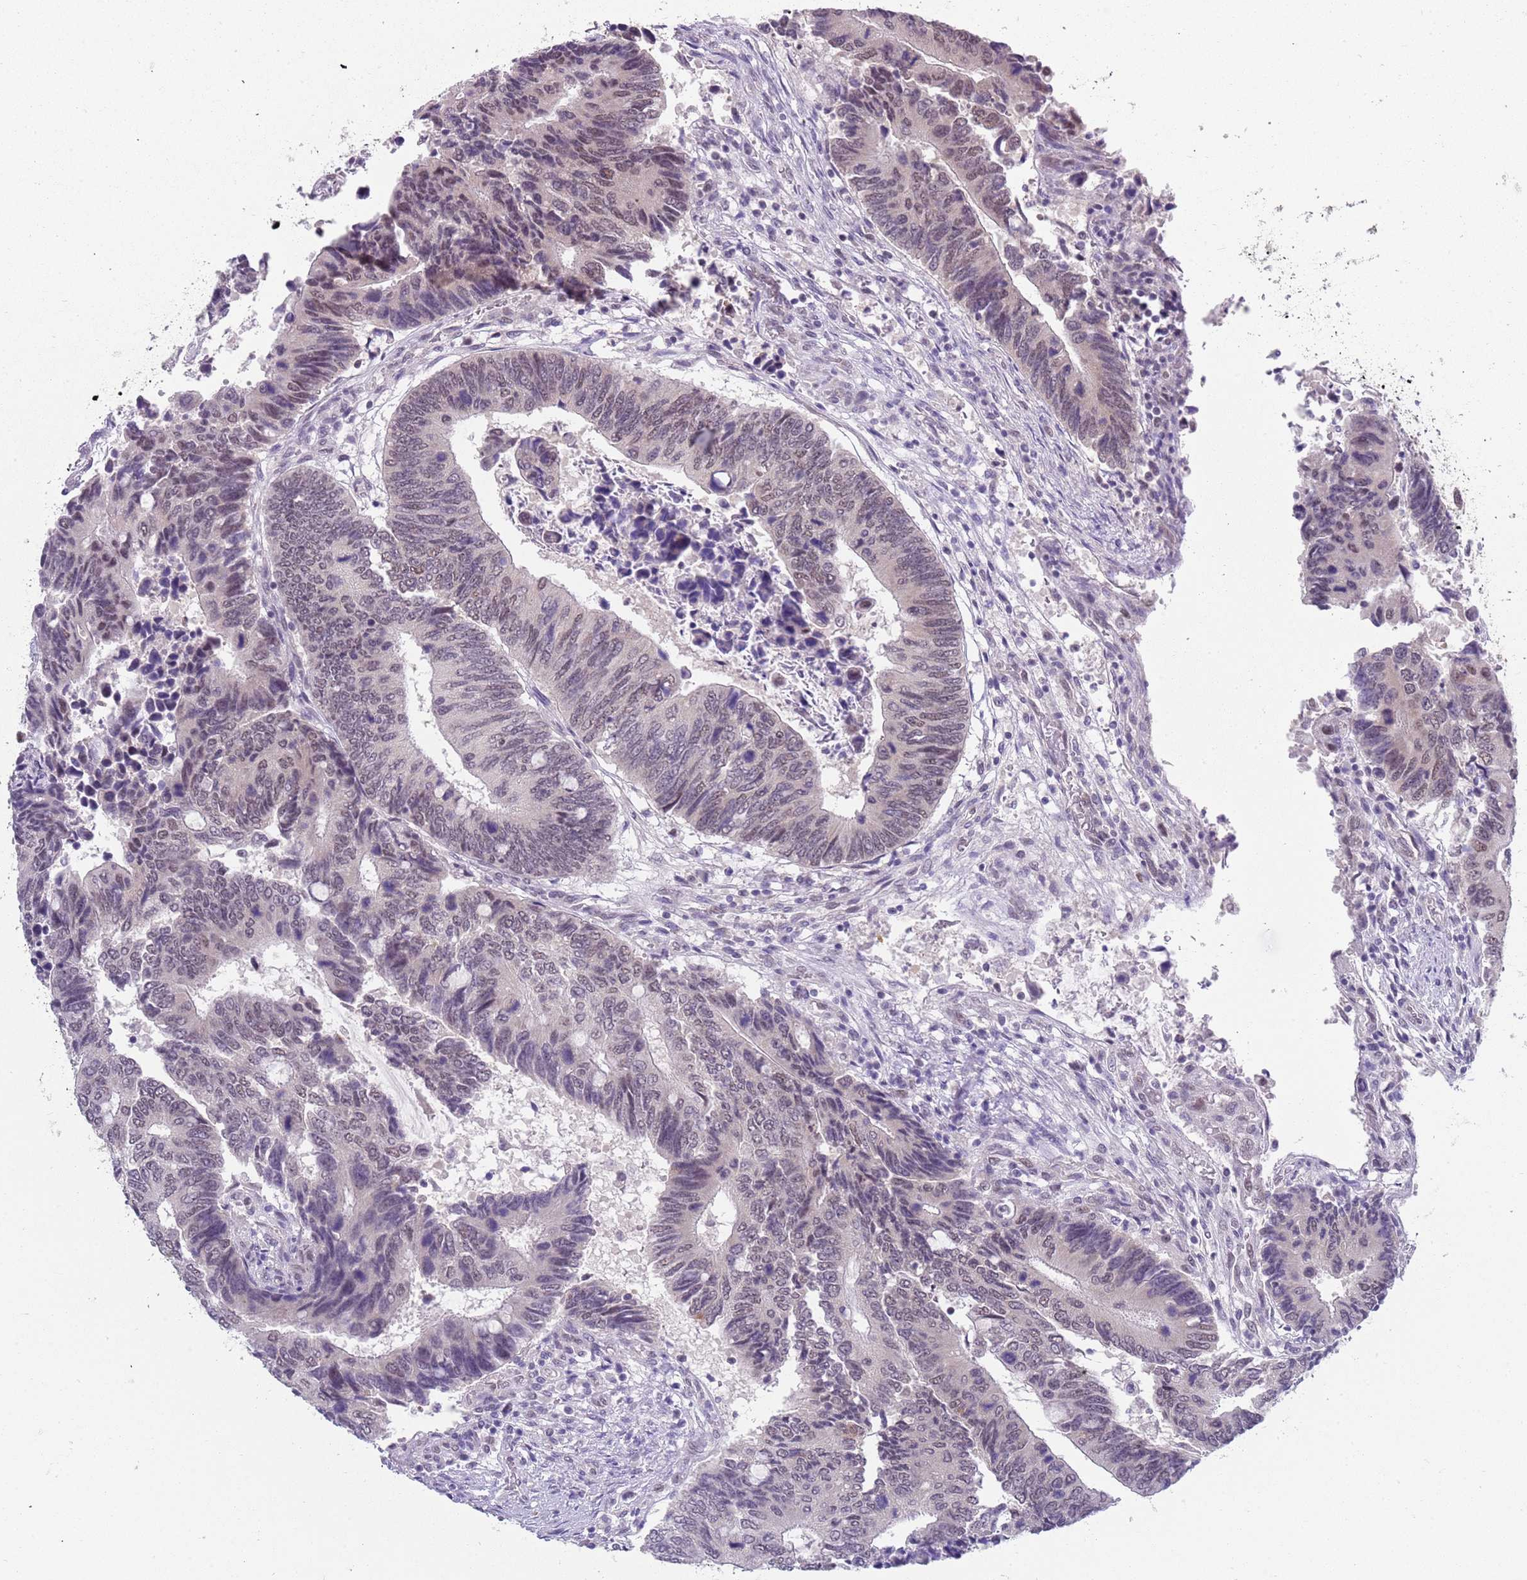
{"staining": {"intensity": "weak", "quantity": "<25%", "location": "nuclear"}, "tissue": "colorectal cancer", "cell_type": "Tumor cells", "image_type": "cancer", "snomed": [{"axis": "morphology", "description": "Adenocarcinoma, NOS"}, {"axis": "topography", "description": "Colon"}], "caption": "IHC photomicrograph of neoplastic tissue: human adenocarcinoma (colorectal) stained with DAB (3,3'-diaminobenzidine) displays no significant protein positivity in tumor cells.", "gene": "SEPHS2", "patient": {"sex": "male", "age": 87}}